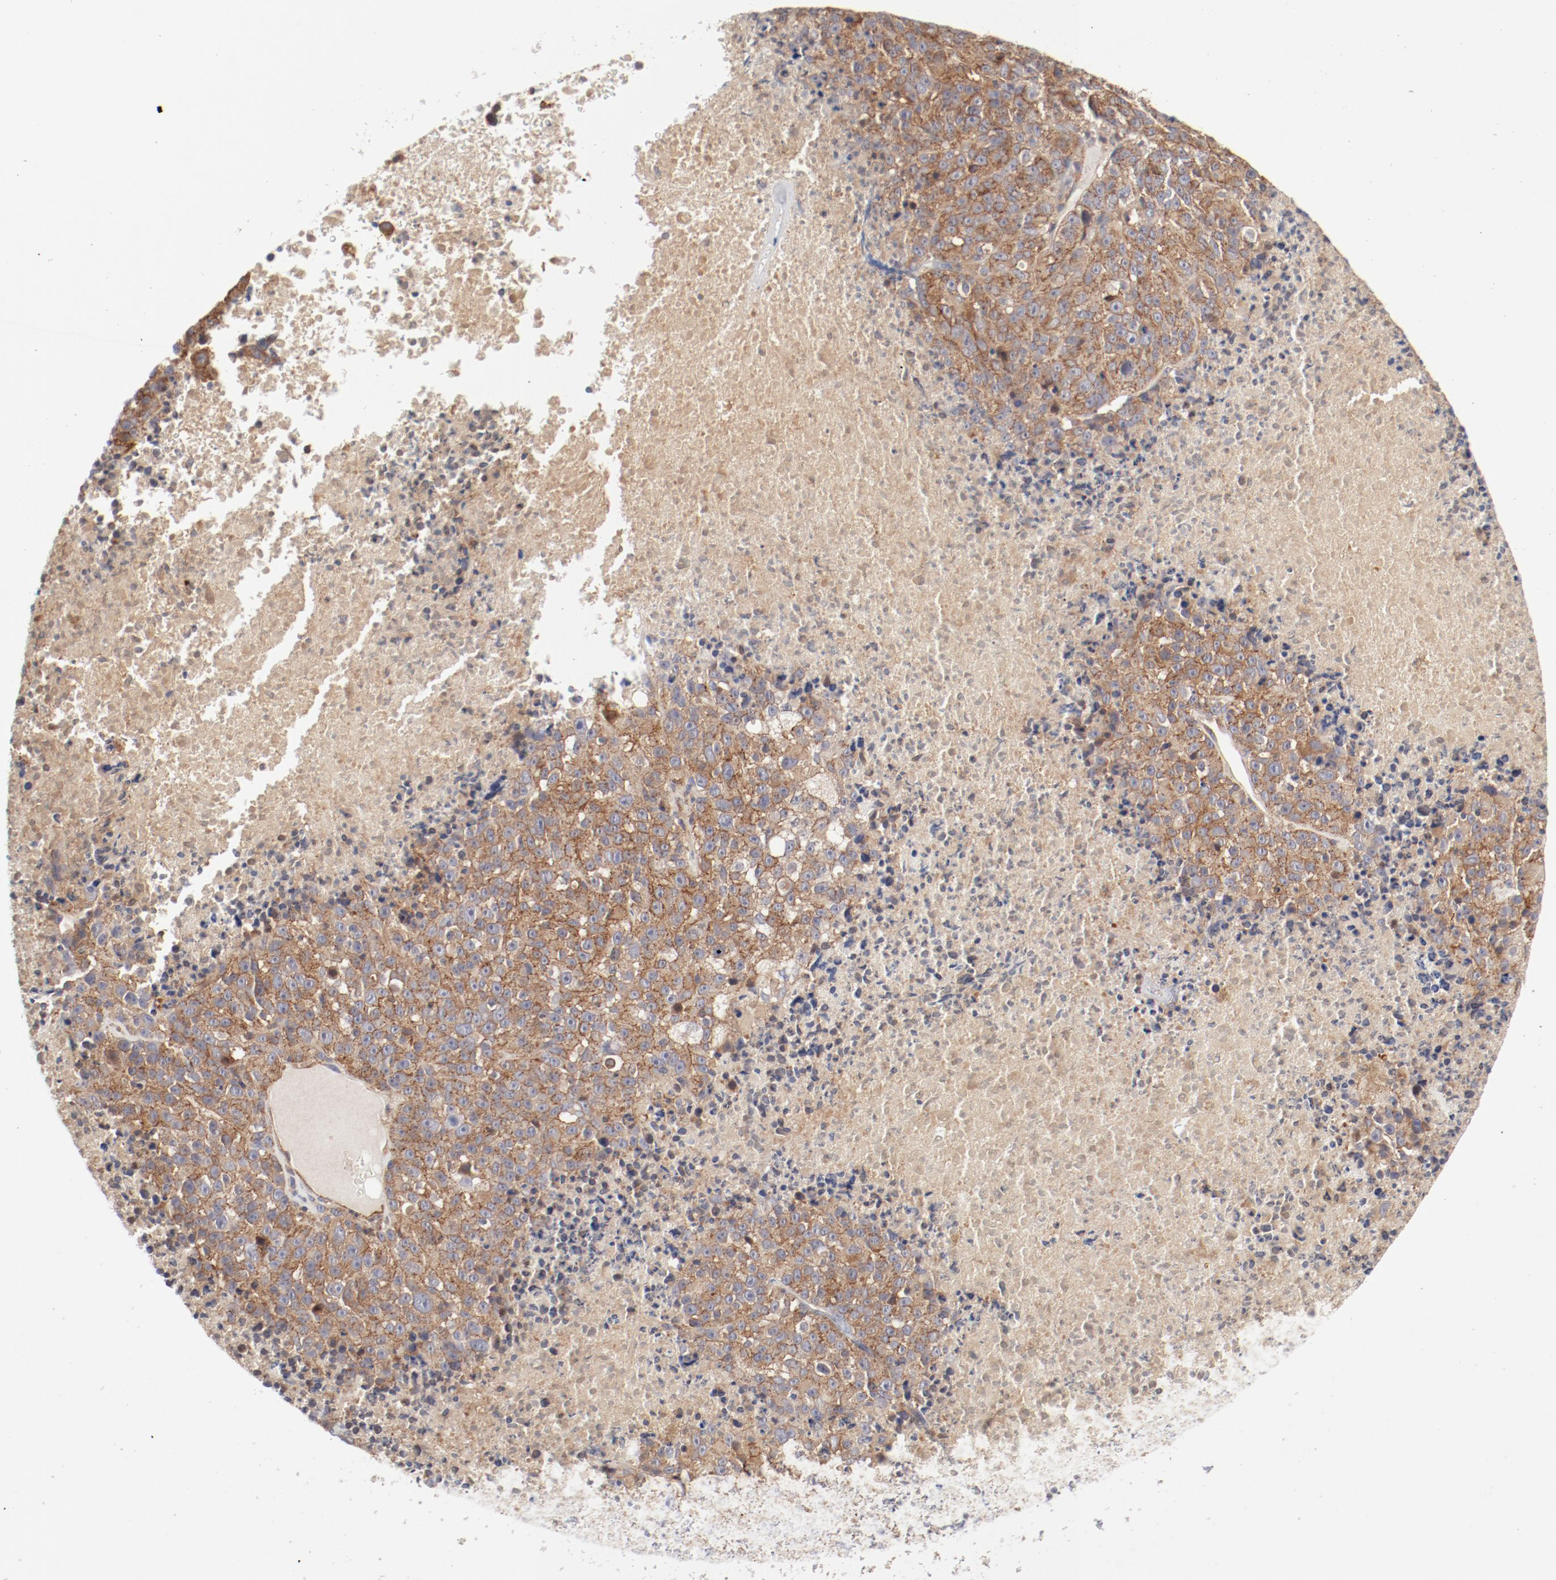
{"staining": {"intensity": "moderate", "quantity": ">75%", "location": "cytoplasmic/membranous"}, "tissue": "melanoma", "cell_type": "Tumor cells", "image_type": "cancer", "snomed": [{"axis": "morphology", "description": "Malignant melanoma, Metastatic site"}, {"axis": "topography", "description": "Cerebral cortex"}], "caption": "This image exhibits immunohistochemistry (IHC) staining of human melanoma, with medium moderate cytoplasmic/membranous staining in approximately >75% of tumor cells.", "gene": "AP2A1", "patient": {"sex": "female", "age": 52}}